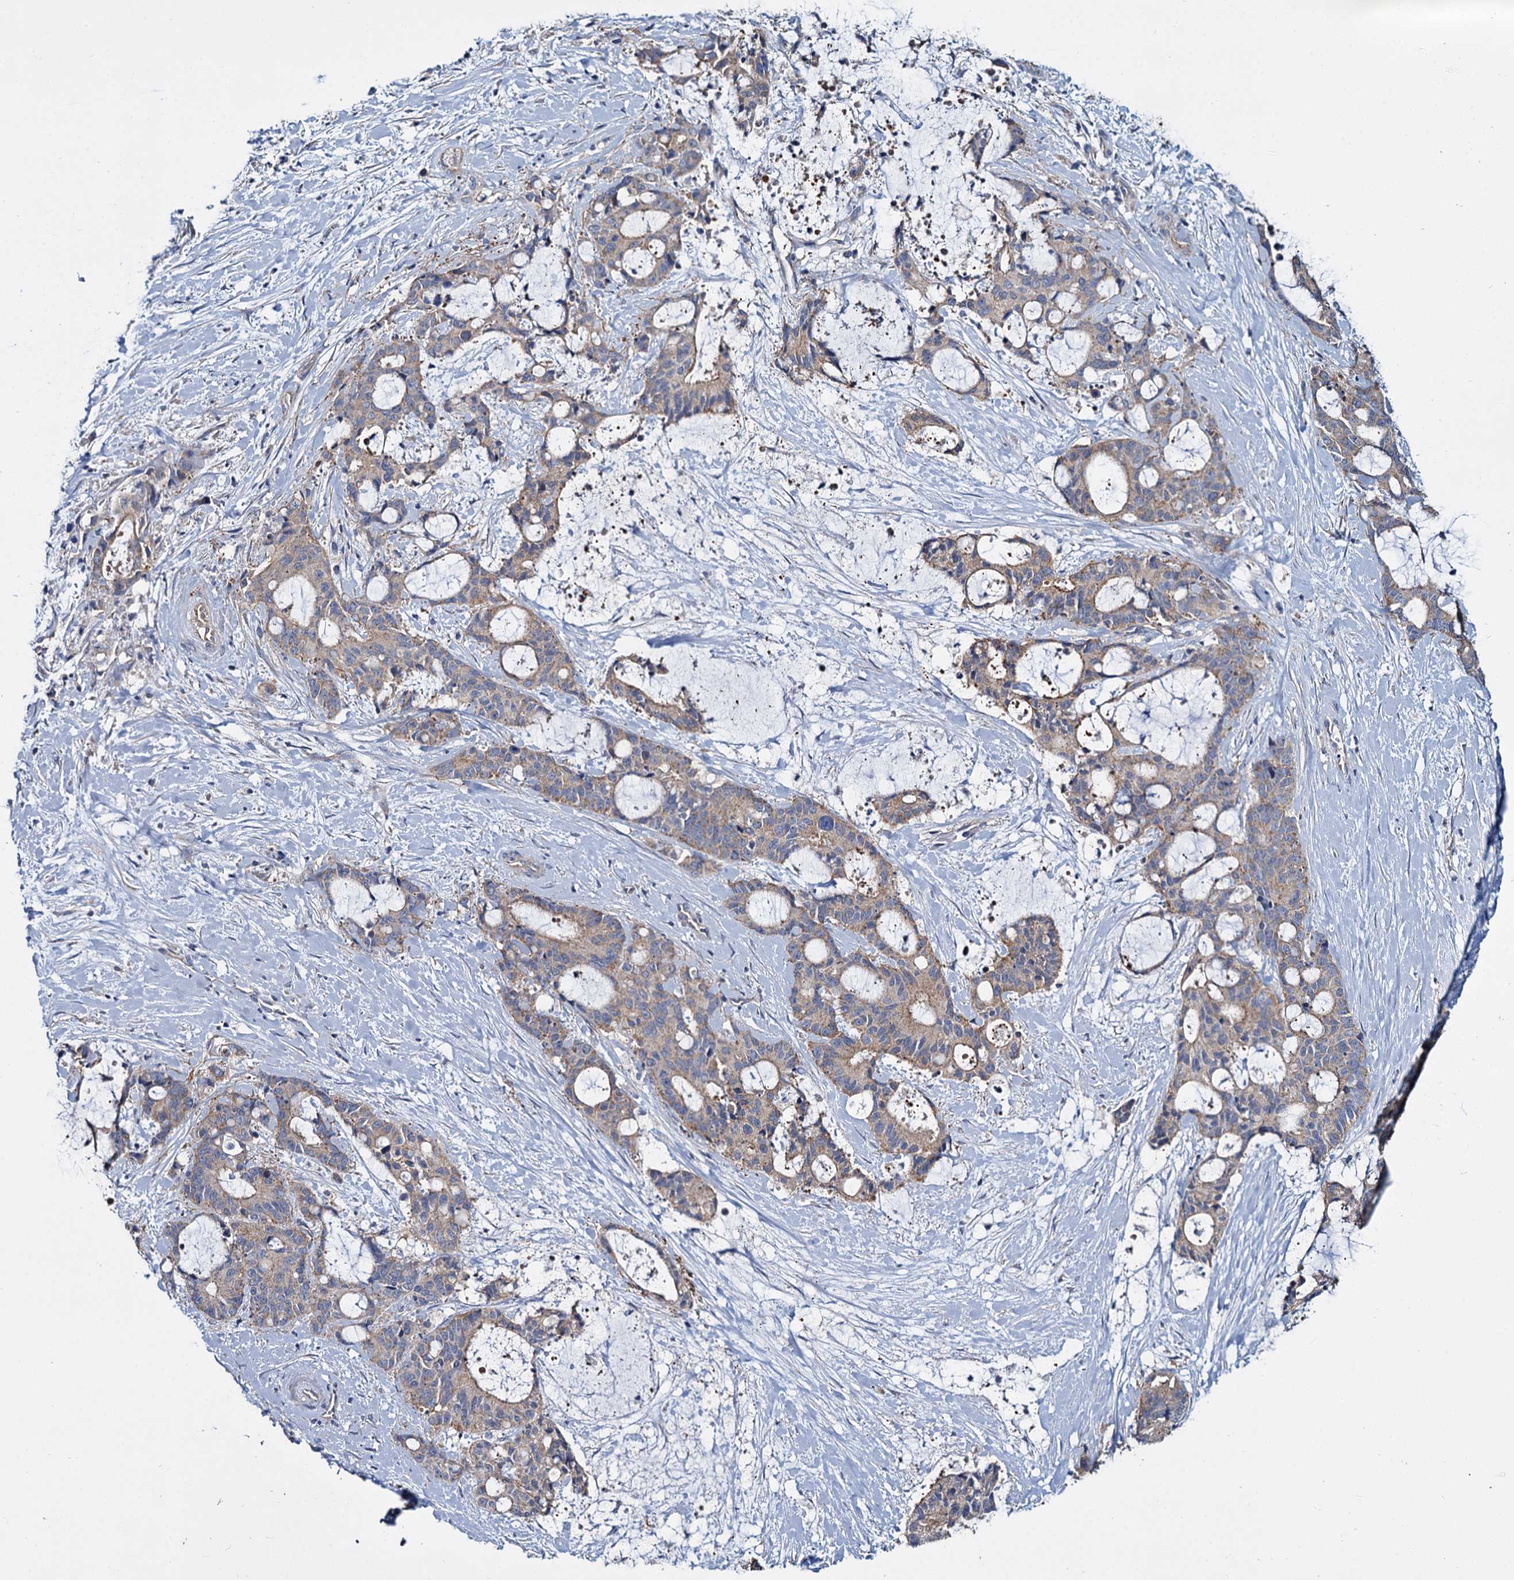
{"staining": {"intensity": "moderate", "quantity": "25%-75%", "location": "cytoplasmic/membranous"}, "tissue": "liver cancer", "cell_type": "Tumor cells", "image_type": "cancer", "snomed": [{"axis": "morphology", "description": "Normal tissue, NOS"}, {"axis": "morphology", "description": "Cholangiocarcinoma"}, {"axis": "topography", "description": "Liver"}, {"axis": "topography", "description": "Peripheral nerve tissue"}], "caption": "Immunohistochemical staining of liver cholangiocarcinoma displays moderate cytoplasmic/membranous protein positivity in about 25%-75% of tumor cells. Immunohistochemistry stains the protein in brown and the nuclei are stained blue.", "gene": "CEP295", "patient": {"sex": "female", "age": 73}}